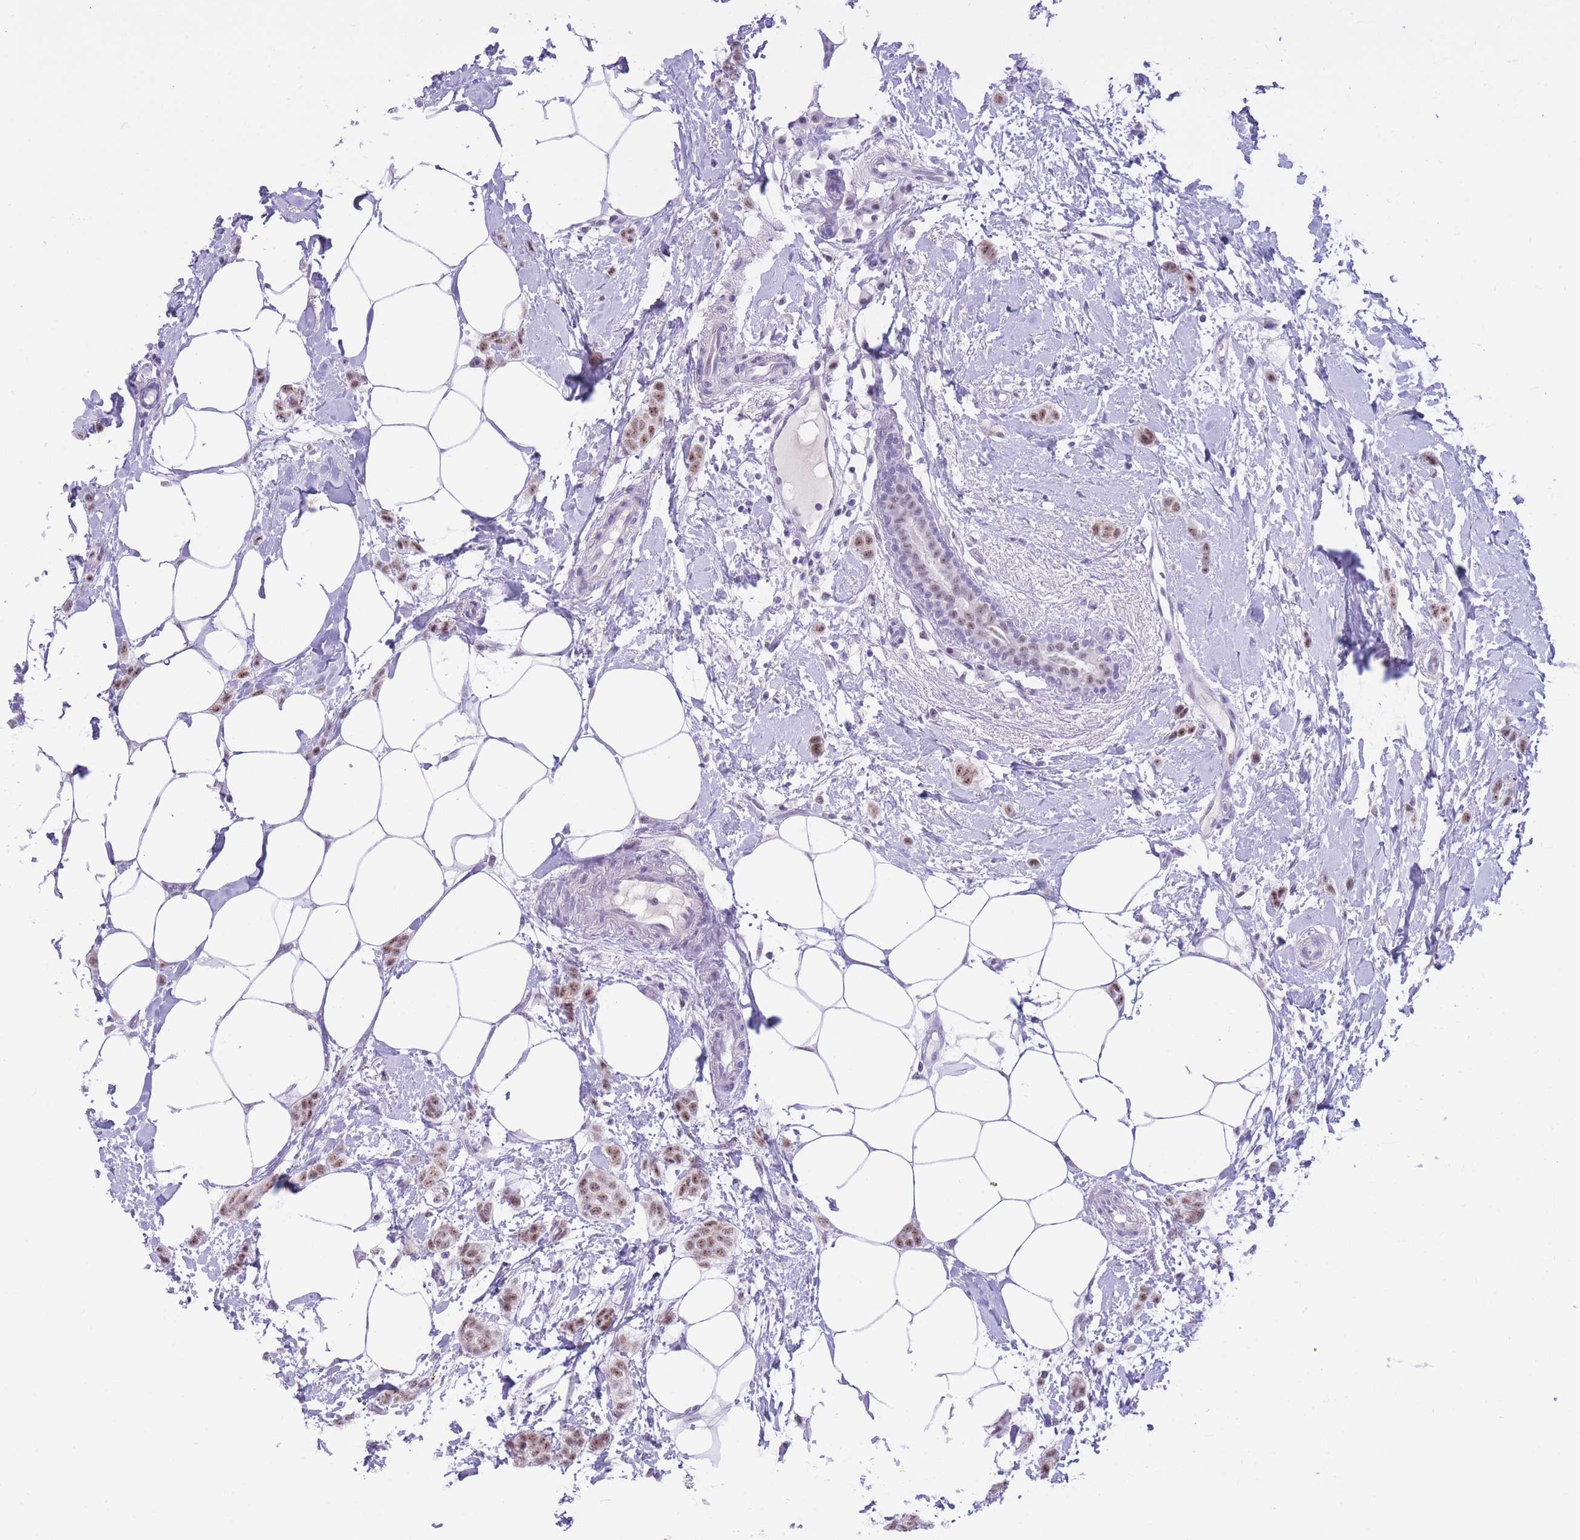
{"staining": {"intensity": "moderate", "quantity": ">75%", "location": "nuclear"}, "tissue": "breast cancer", "cell_type": "Tumor cells", "image_type": "cancer", "snomed": [{"axis": "morphology", "description": "Duct carcinoma"}, {"axis": "topography", "description": "Breast"}], "caption": "Breast cancer stained with DAB immunohistochemistry displays medium levels of moderate nuclear expression in about >75% of tumor cells. (brown staining indicates protein expression, while blue staining denotes nuclei).", "gene": "CYP2B6", "patient": {"sex": "female", "age": 72}}